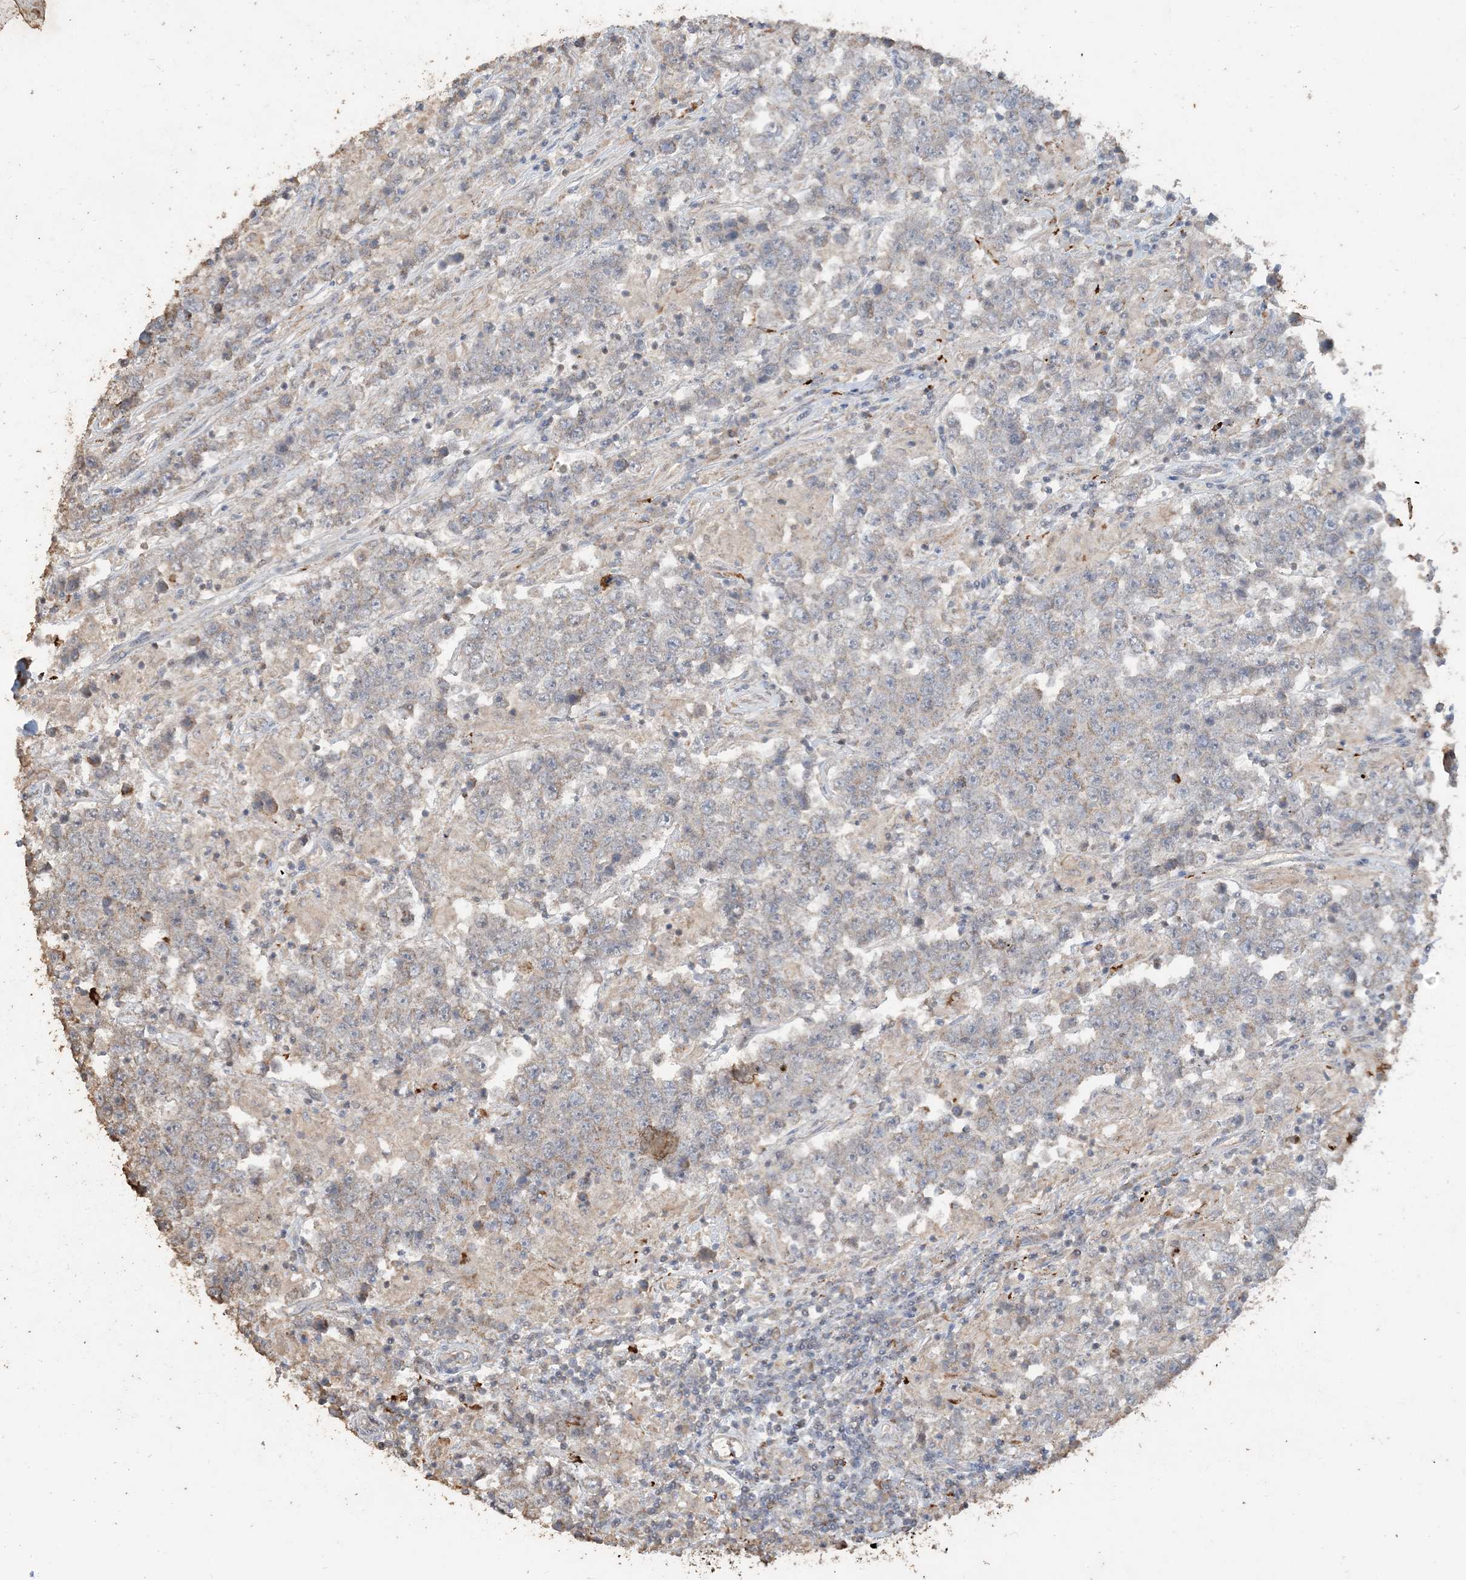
{"staining": {"intensity": "weak", "quantity": "25%-75%", "location": "cytoplasmic/membranous"}, "tissue": "testis cancer", "cell_type": "Tumor cells", "image_type": "cancer", "snomed": [{"axis": "morphology", "description": "Normal tissue, NOS"}, {"axis": "morphology", "description": "Urothelial carcinoma, High grade"}, {"axis": "morphology", "description": "Seminoma, NOS"}, {"axis": "morphology", "description": "Carcinoma, Embryonal, NOS"}, {"axis": "topography", "description": "Urinary bladder"}, {"axis": "topography", "description": "Testis"}], "caption": "Testis cancer (seminoma) was stained to show a protein in brown. There is low levels of weak cytoplasmic/membranous expression in approximately 25%-75% of tumor cells.", "gene": "SFMBT2", "patient": {"sex": "male", "age": 41}}